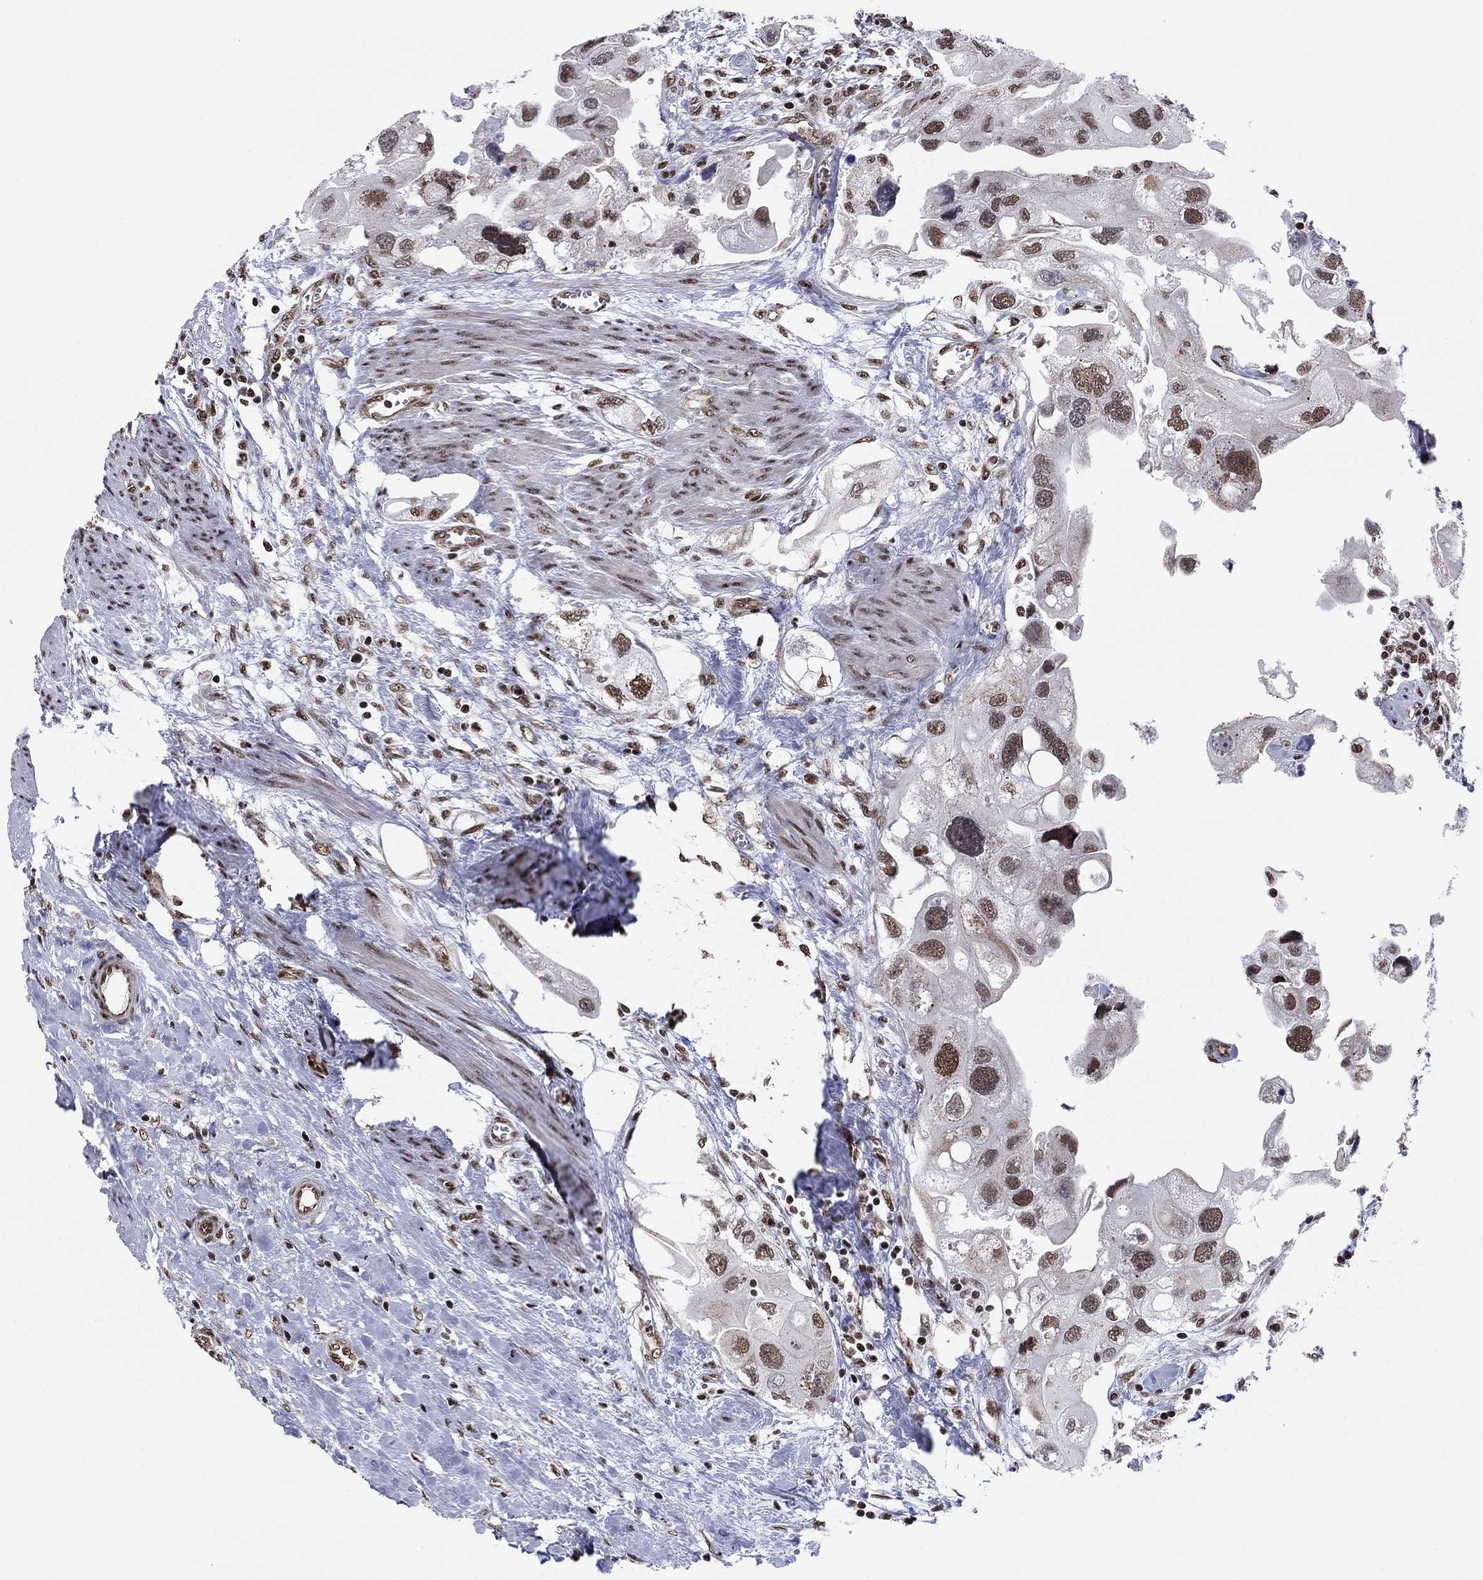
{"staining": {"intensity": "moderate", "quantity": "25%-75%", "location": "nuclear"}, "tissue": "urothelial cancer", "cell_type": "Tumor cells", "image_type": "cancer", "snomed": [{"axis": "morphology", "description": "Urothelial carcinoma, High grade"}, {"axis": "topography", "description": "Urinary bladder"}], "caption": "Immunohistochemical staining of urothelial cancer demonstrates moderate nuclear protein positivity in about 25%-75% of tumor cells. (Stains: DAB (3,3'-diaminobenzidine) in brown, nuclei in blue, Microscopy: brightfield microscopy at high magnification).", "gene": "N4BP2", "patient": {"sex": "male", "age": 59}}